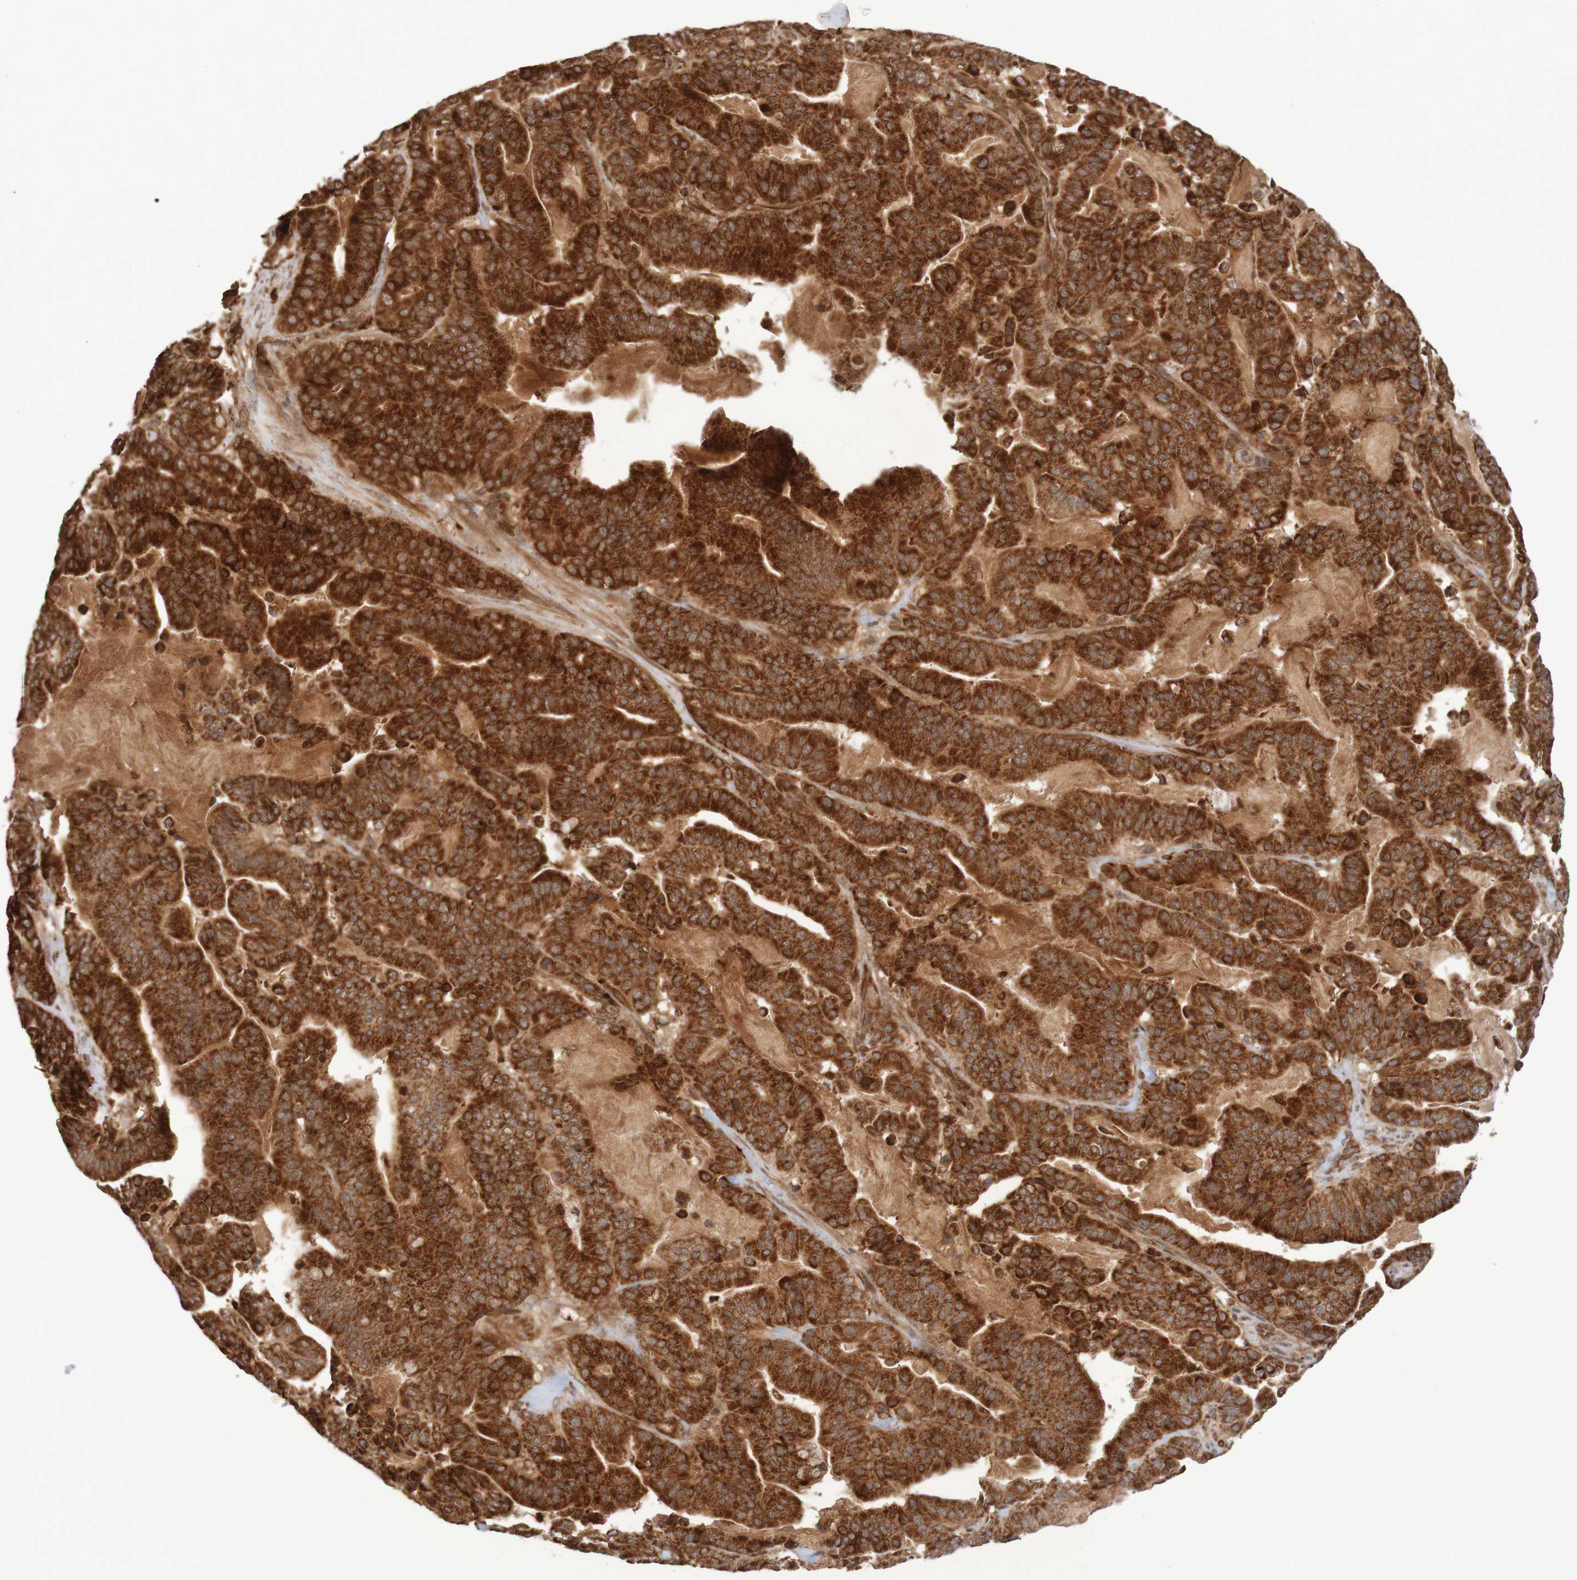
{"staining": {"intensity": "strong", "quantity": ">75%", "location": "cytoplasmic/membranous"}, "tissue": "pancreatic cancer", "cell_type": "Tumor cells", "image_type": "cancer", "snomed": [{"axis": "morphology", "description": "Adenocarcinoma, NOS"}, {"axis": "topography", "description": "Pancreas"}], "caption": "The micrograph exhibits a brown stain indicating the presence of a protein in the cytoplasmic/membranous of tumor cells in pancreatic cancer.", "gene": "MRPL52", "patient": {"sex": "male", "age": 63}}